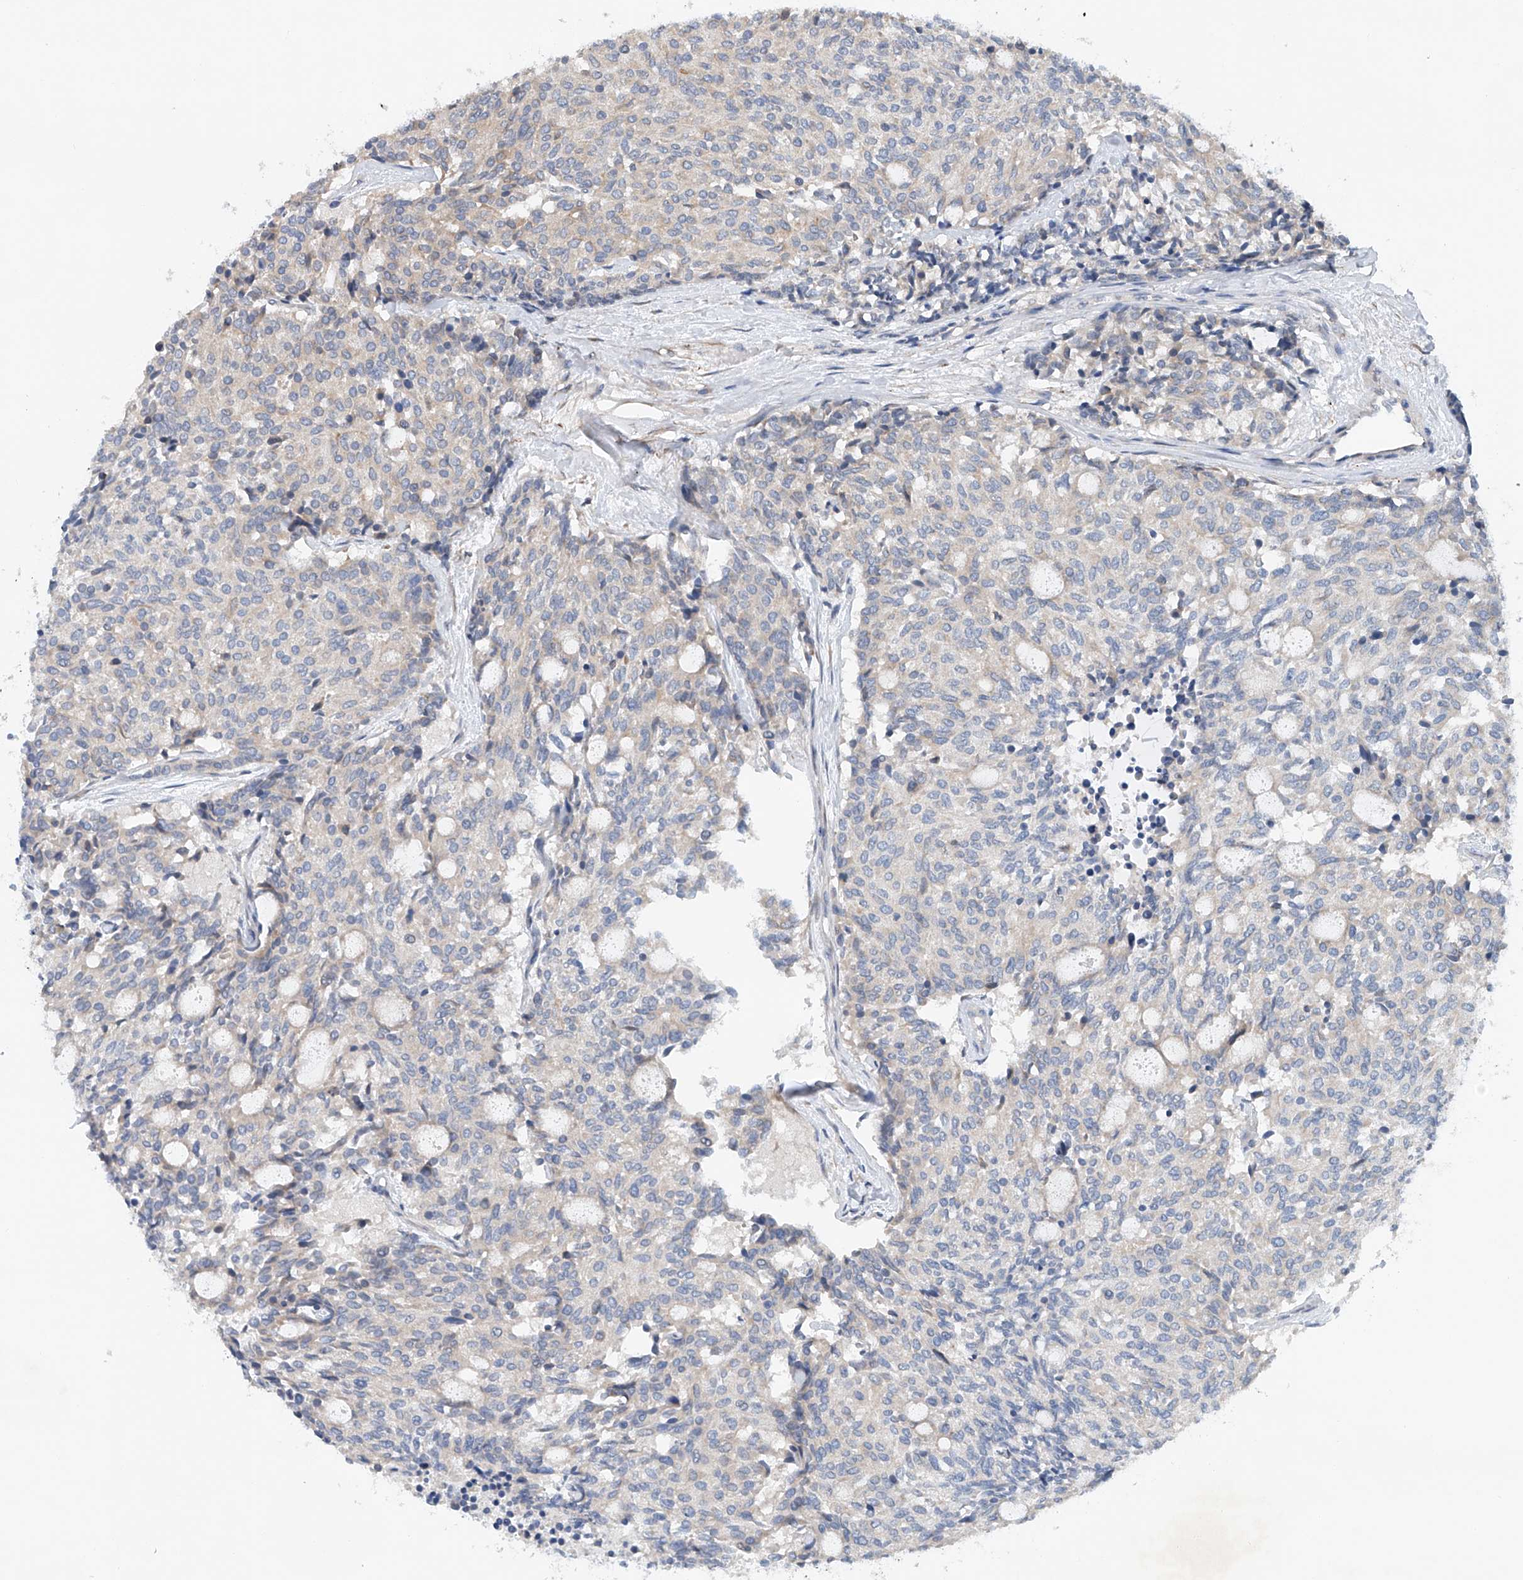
{"staining": {"intensity": "negative", "quantity": "none", "location": "none"}, "tissue": "carcinoid", "cell_type": "Tumor cells", "image_type": "cancer", "snomed": [{"axis": "morphology", "description": "Carcinoid, malignant, NOS"}, {"axis": "topography", "description": "Pancreas"}], "caption": "A photomicrograph of malignant carcinoid stained for a protein displays no brown staining in tumor cells.", "gene": "CEP85L", "patient": {"sex": "female", "age": 54}}